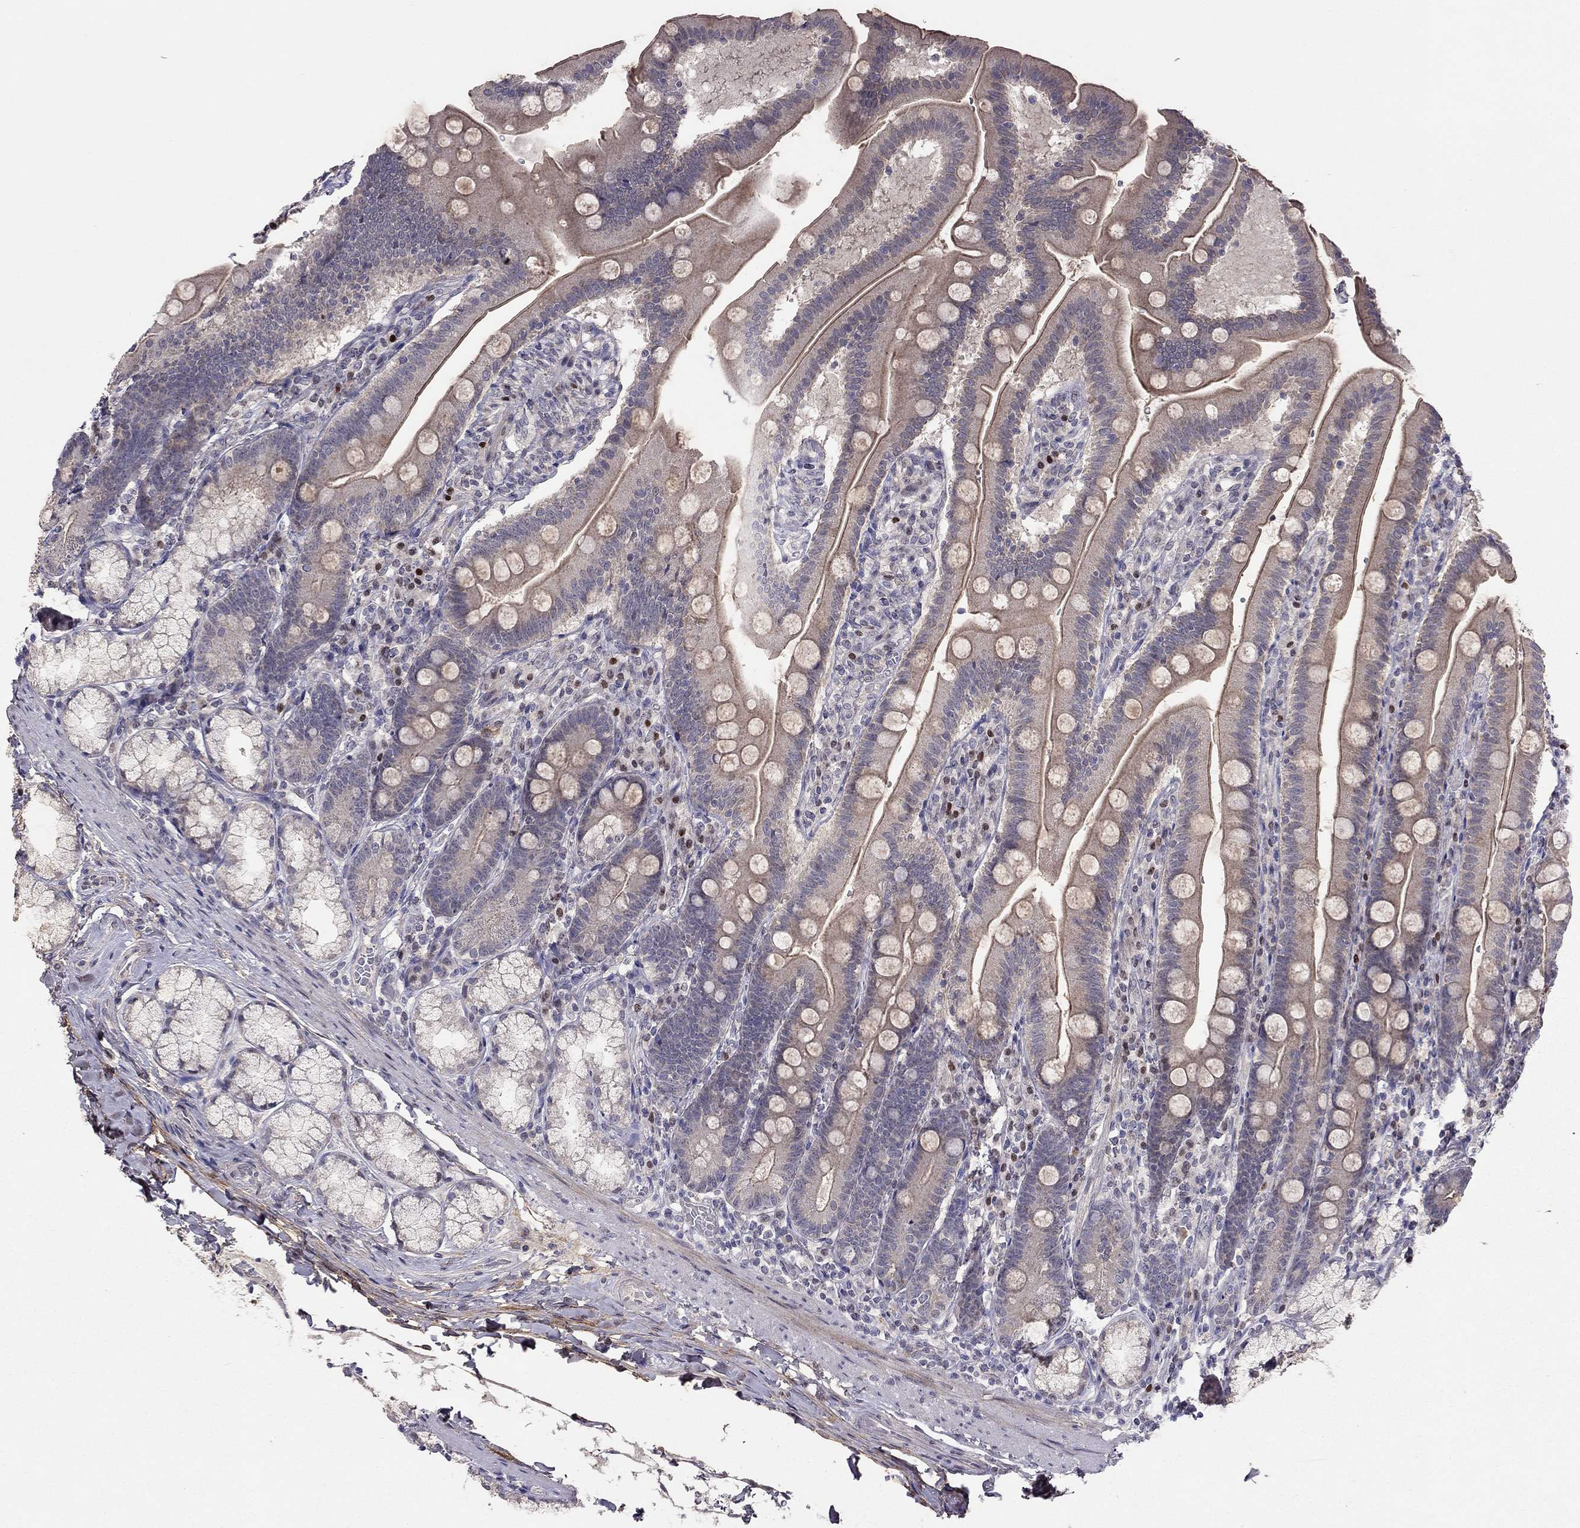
{"staining": {"intensity": "moderate", "quantity": "25%-75%", "location": "cytoplasmic/membranous"}, "tissue": "duodenum", "cell_type": "Glandular cells", "image_type": "normal", "snomed": [{"axis": "morphology", "description": "Normal tissue, NOS"}, {"axis": "topography", "description": "Duodenum"}], "caption": "Protein expression by immunohistochemistry displays moderate cytoplasmic/membranous positivity in about 25%-75% of glandular cells in unremarkable duodenum.", "gene": "ESR2", "patient": {"sex": "female", "age": 67}}